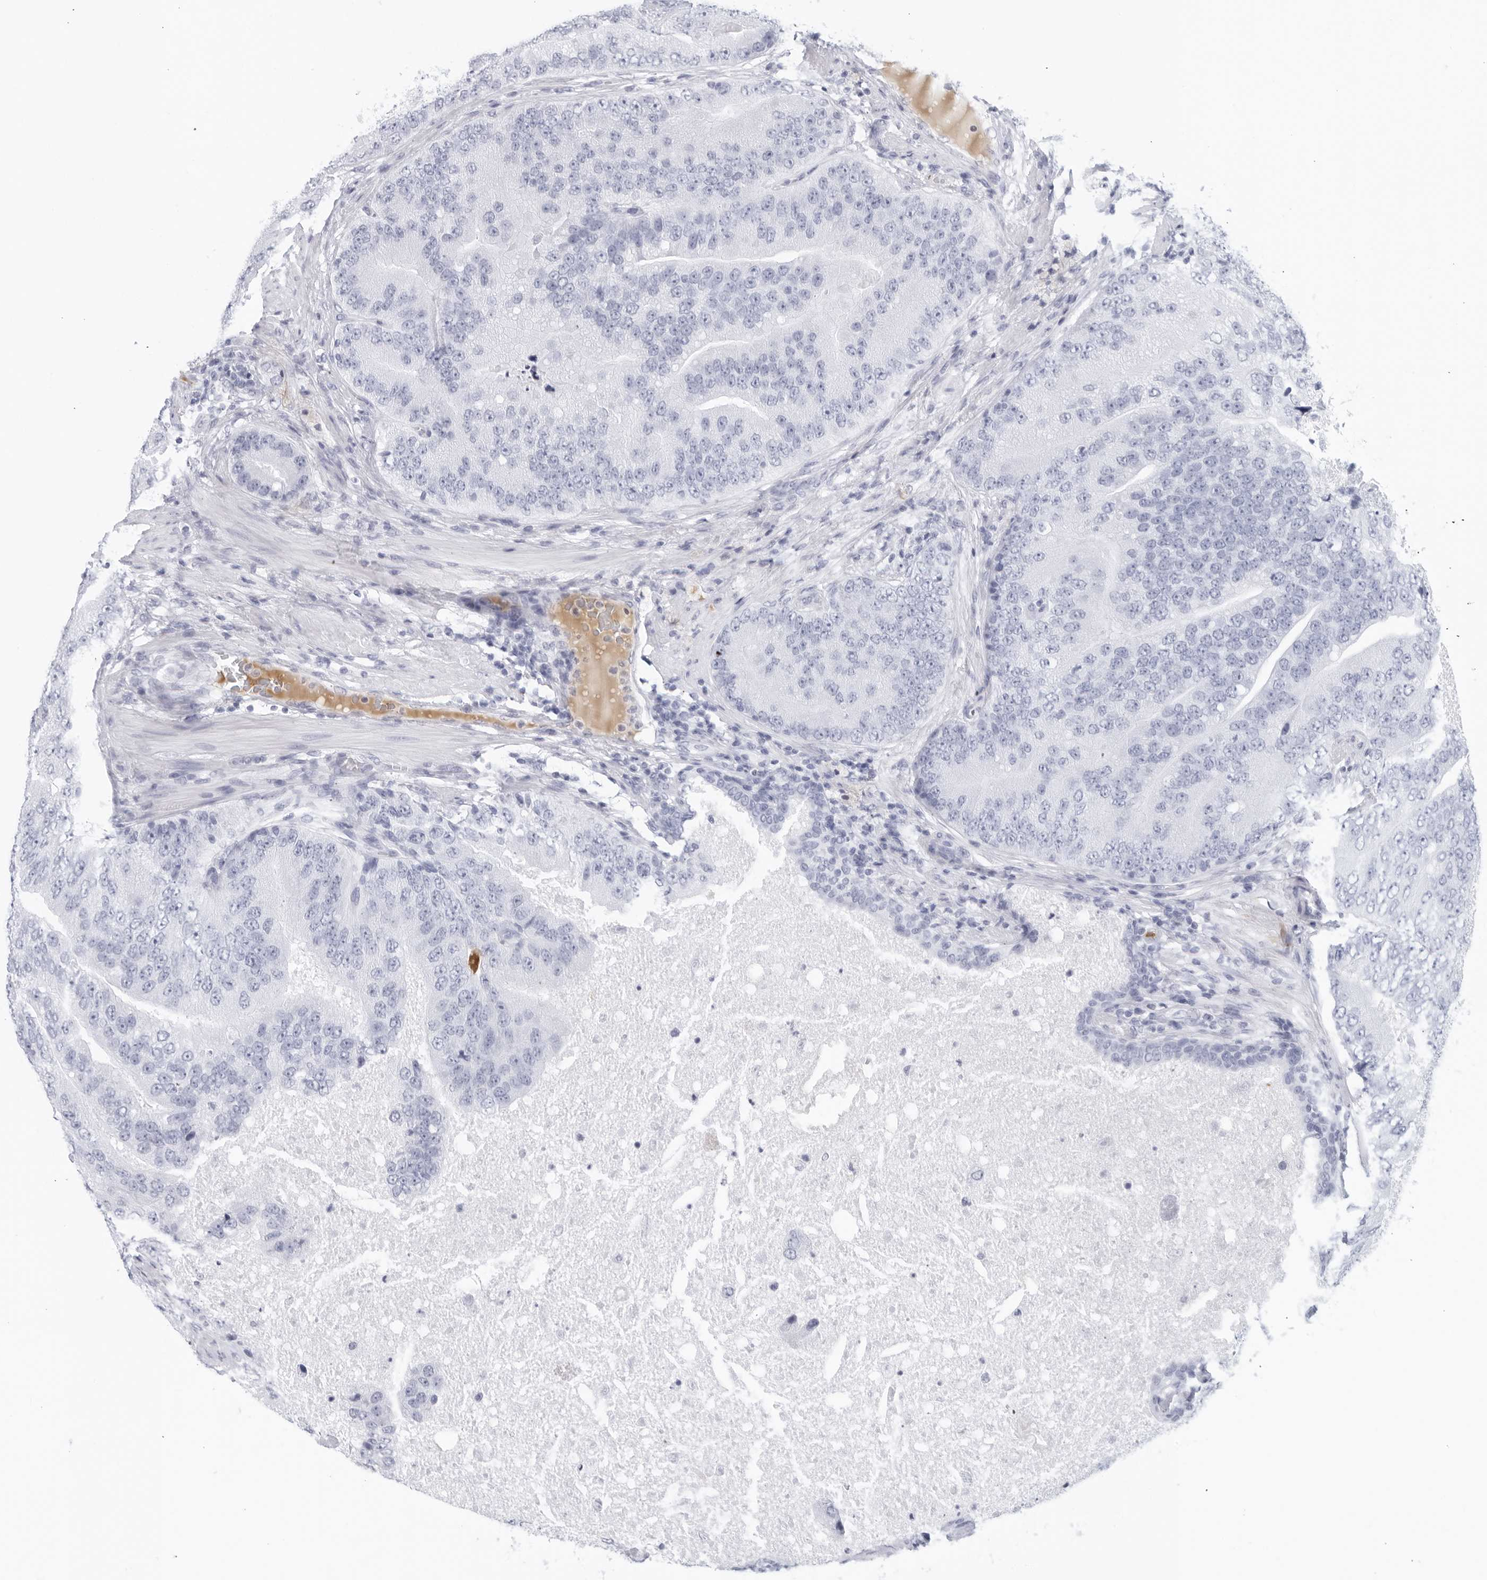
{"staining": {"intensity": "negative", "quantity": "none", "location": "none"}, "tissue": "prostate cancer", "cell_type": "Tumor cells", "image_type": "cancer", "snomed": [{"axis": "morphology", "description": "Adenocarcinoma, High grade"}, {"axis": "topography", "description": "Prostate"}], "caption": "A histopathology image of human prostate cancer (high-grade adenocarcinoma) is negative for staining in tumor cells. Nuclei are stained in blue.", "gene": "FGG", "patient": {"sex": "male", "age": 70}}